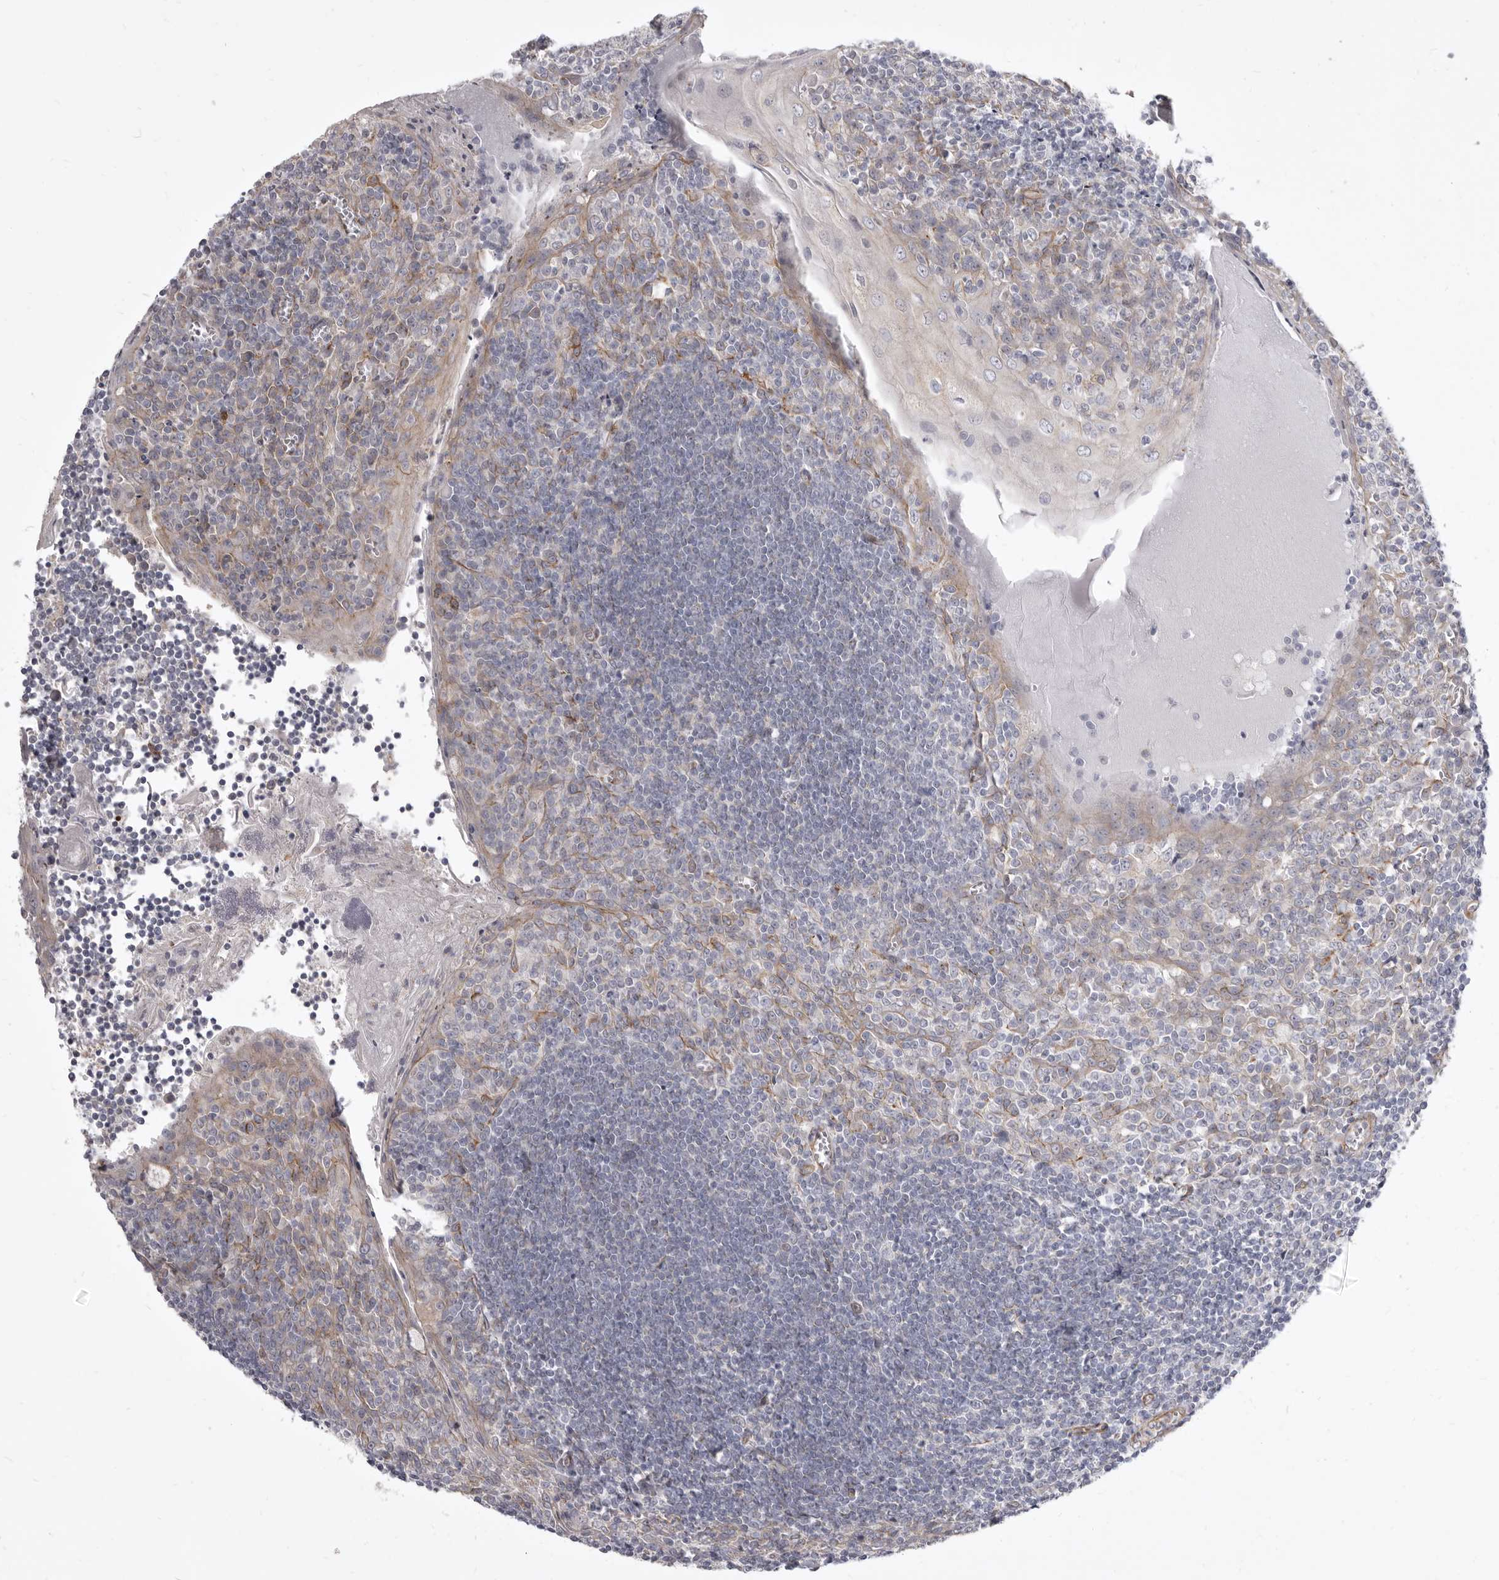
{"staining": {"intensity": "negative", "quantity": "none", "location": "none"}, "tissue": "tonsil", "cell_type": "Germinal center cells", "image_type": "normal", "snomed": [{"axis": "morphology", "description": "Normal tissue, NOS"}, {"axis": "topography", "description": "Tonsil"}], "caption": "Immunohistochemical staining of benign human tonsil demonstrates no significant expression in germinal center cells. (DAB immunohistochemistry (IHC) with hematoxylin counter stain).", "gene": "P2RX6", "patient": {"sex": "male", "age": 27}}